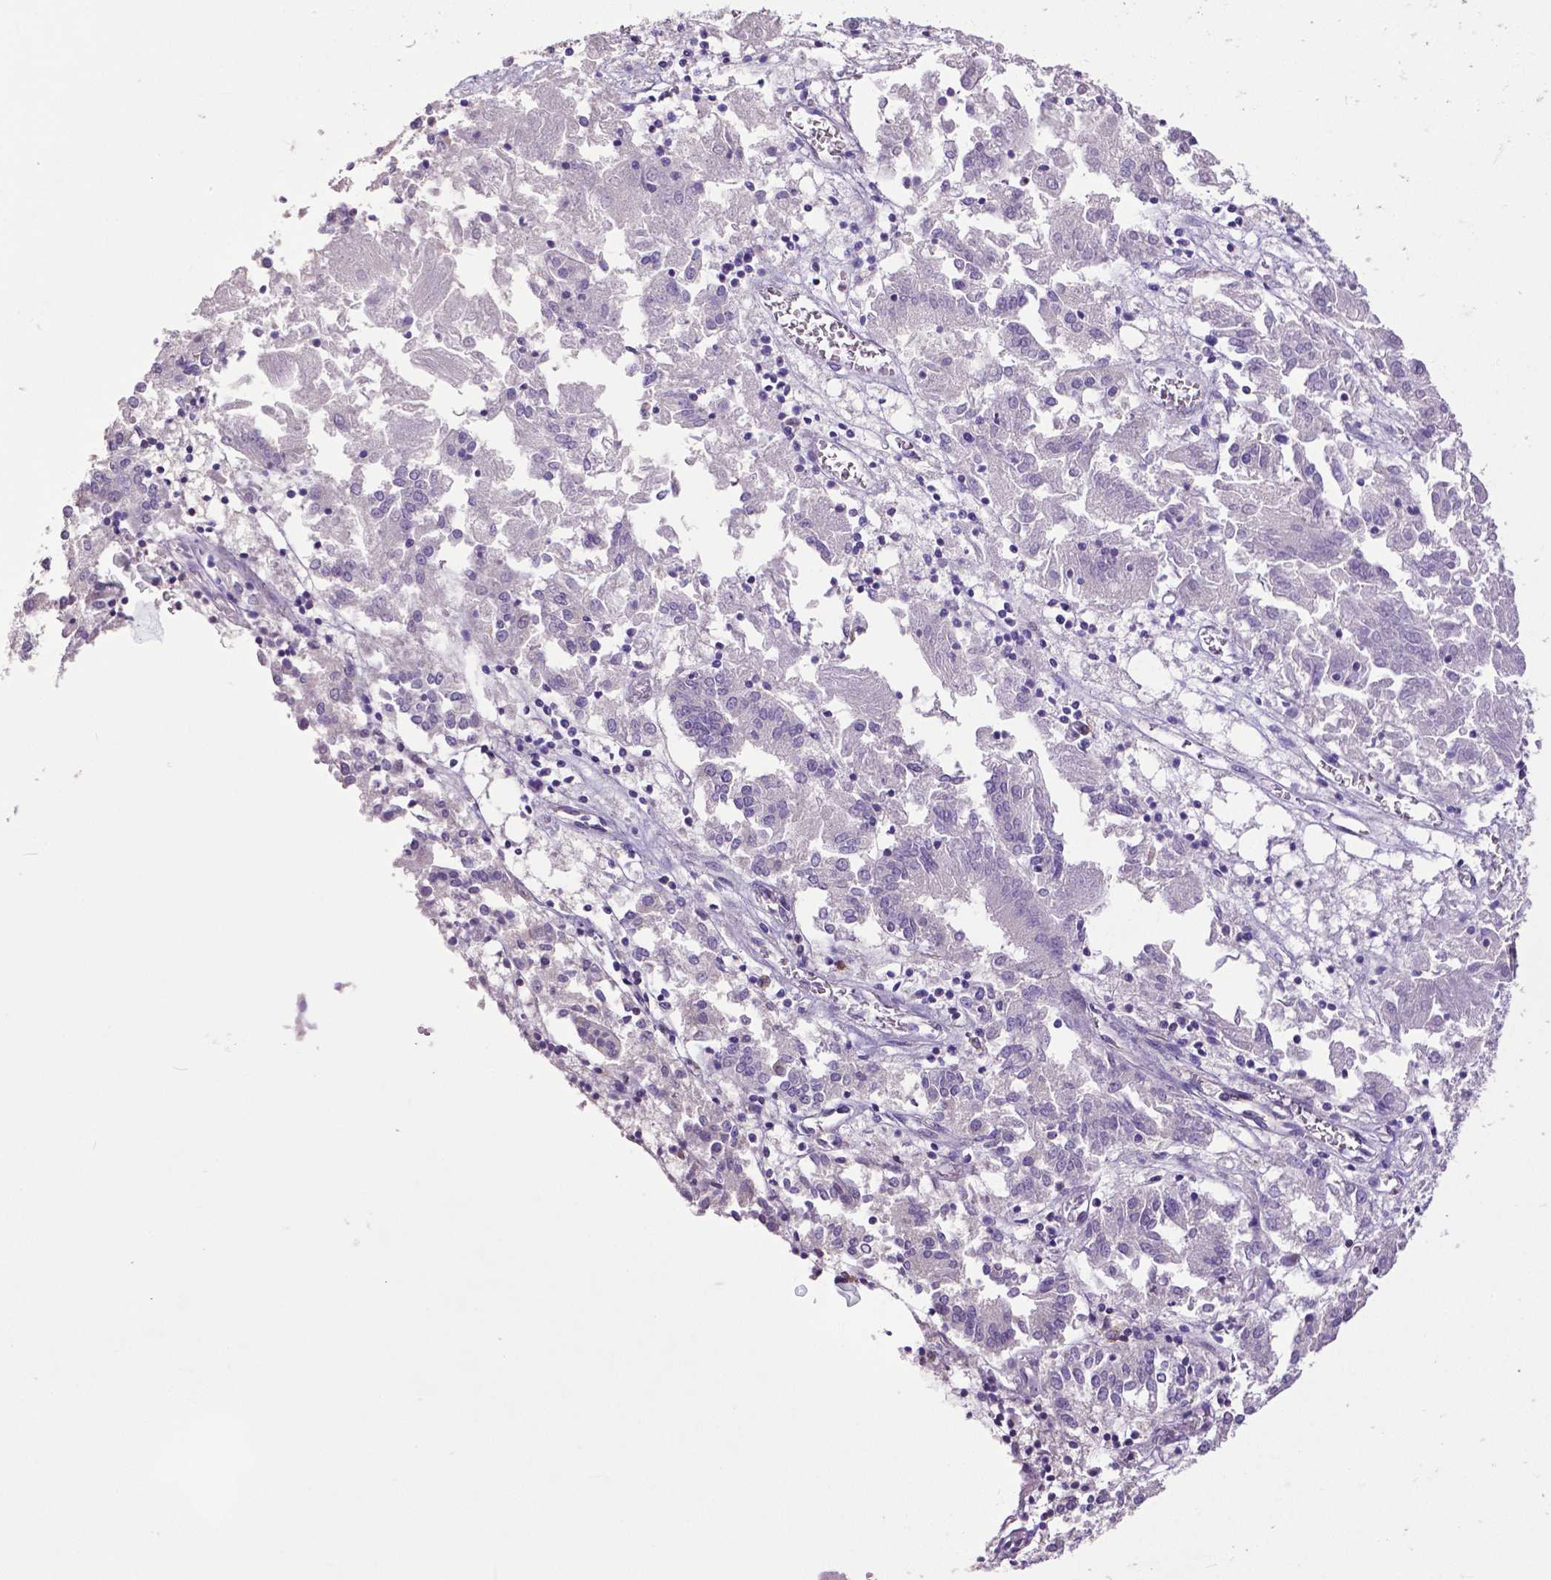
{"staining": {"intensity": "negative", "quantity": "none", "location": "none"}, "tissue": "endometrial cancer", "cell_type": "Tumor cells", "image_type": "cancer", "snomed": [{"axis": "morphology", "description": "Adenocarcinoma, NOS"}, {"axis": "topography", "description": "Endometrium"}], "caption": "DAB immunohistochemical staining of human endometrial cancer (adenocarcinoma) demonstrates no significant positivity in tumor cells.", "gene": "MCL1", "patient": {"sex": "female", "age": 54}}